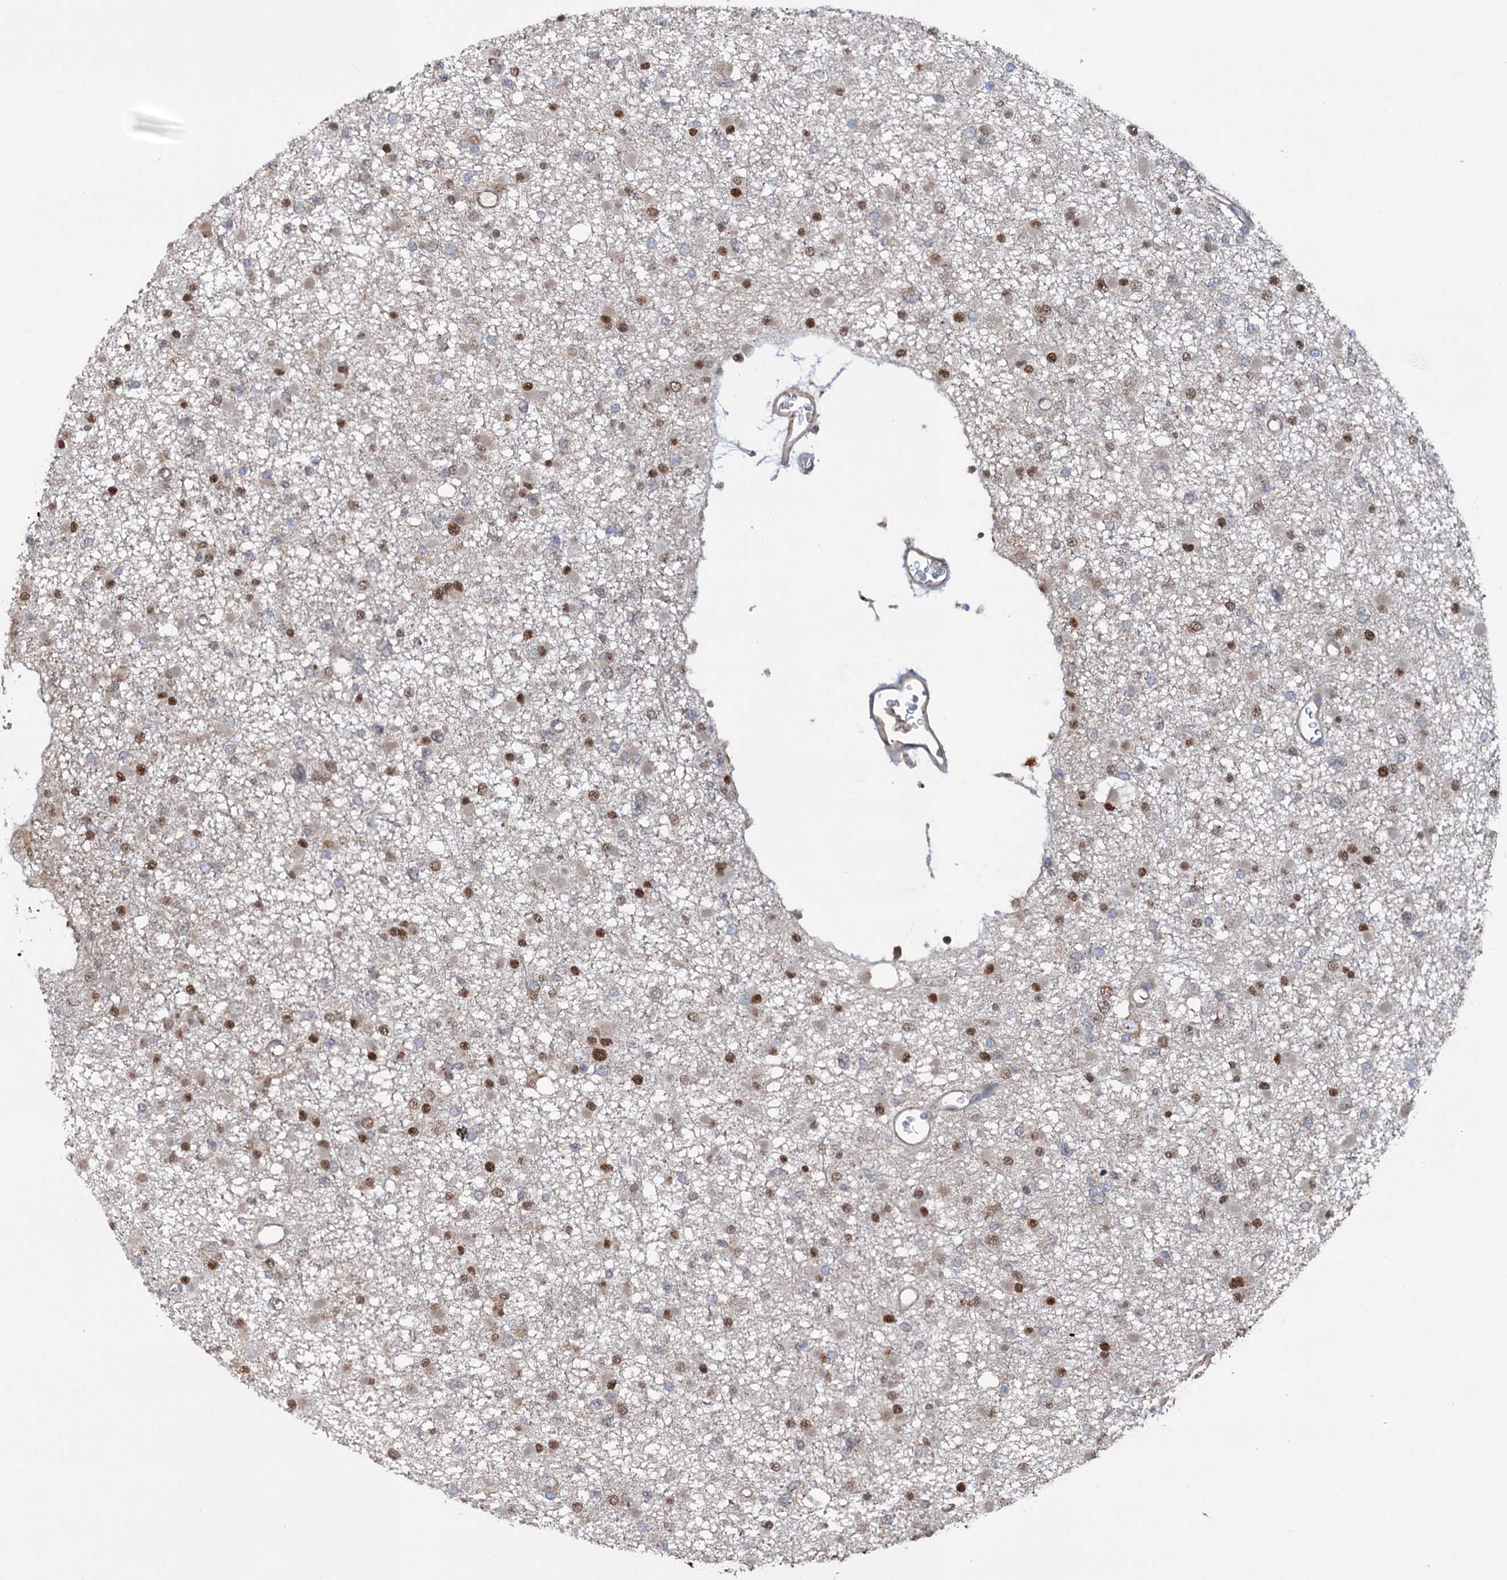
{"staining": {"intensity": "moderate", "quantity": "25%-75%", "location": "nuclear"}, "tissue": "glioma", "cell_type": "Tumor cells", "image_type": "cancer", "snomed": [{"axis": "morphology", "description": "Glioma, malignant, Low grade"}, {"axis": "topography", "description": "Brain"}], "caption": "A photomicrograph of human glioma stained for a protein exhibits moderate nuclear brown staining in tumor cells. (DAB (3,3'-diaminobenzidine) = brown stain, brightfield microscopy at high magnification).", "gene": "NCAPD2", "patient": {"sex": "female", "age": 22}}